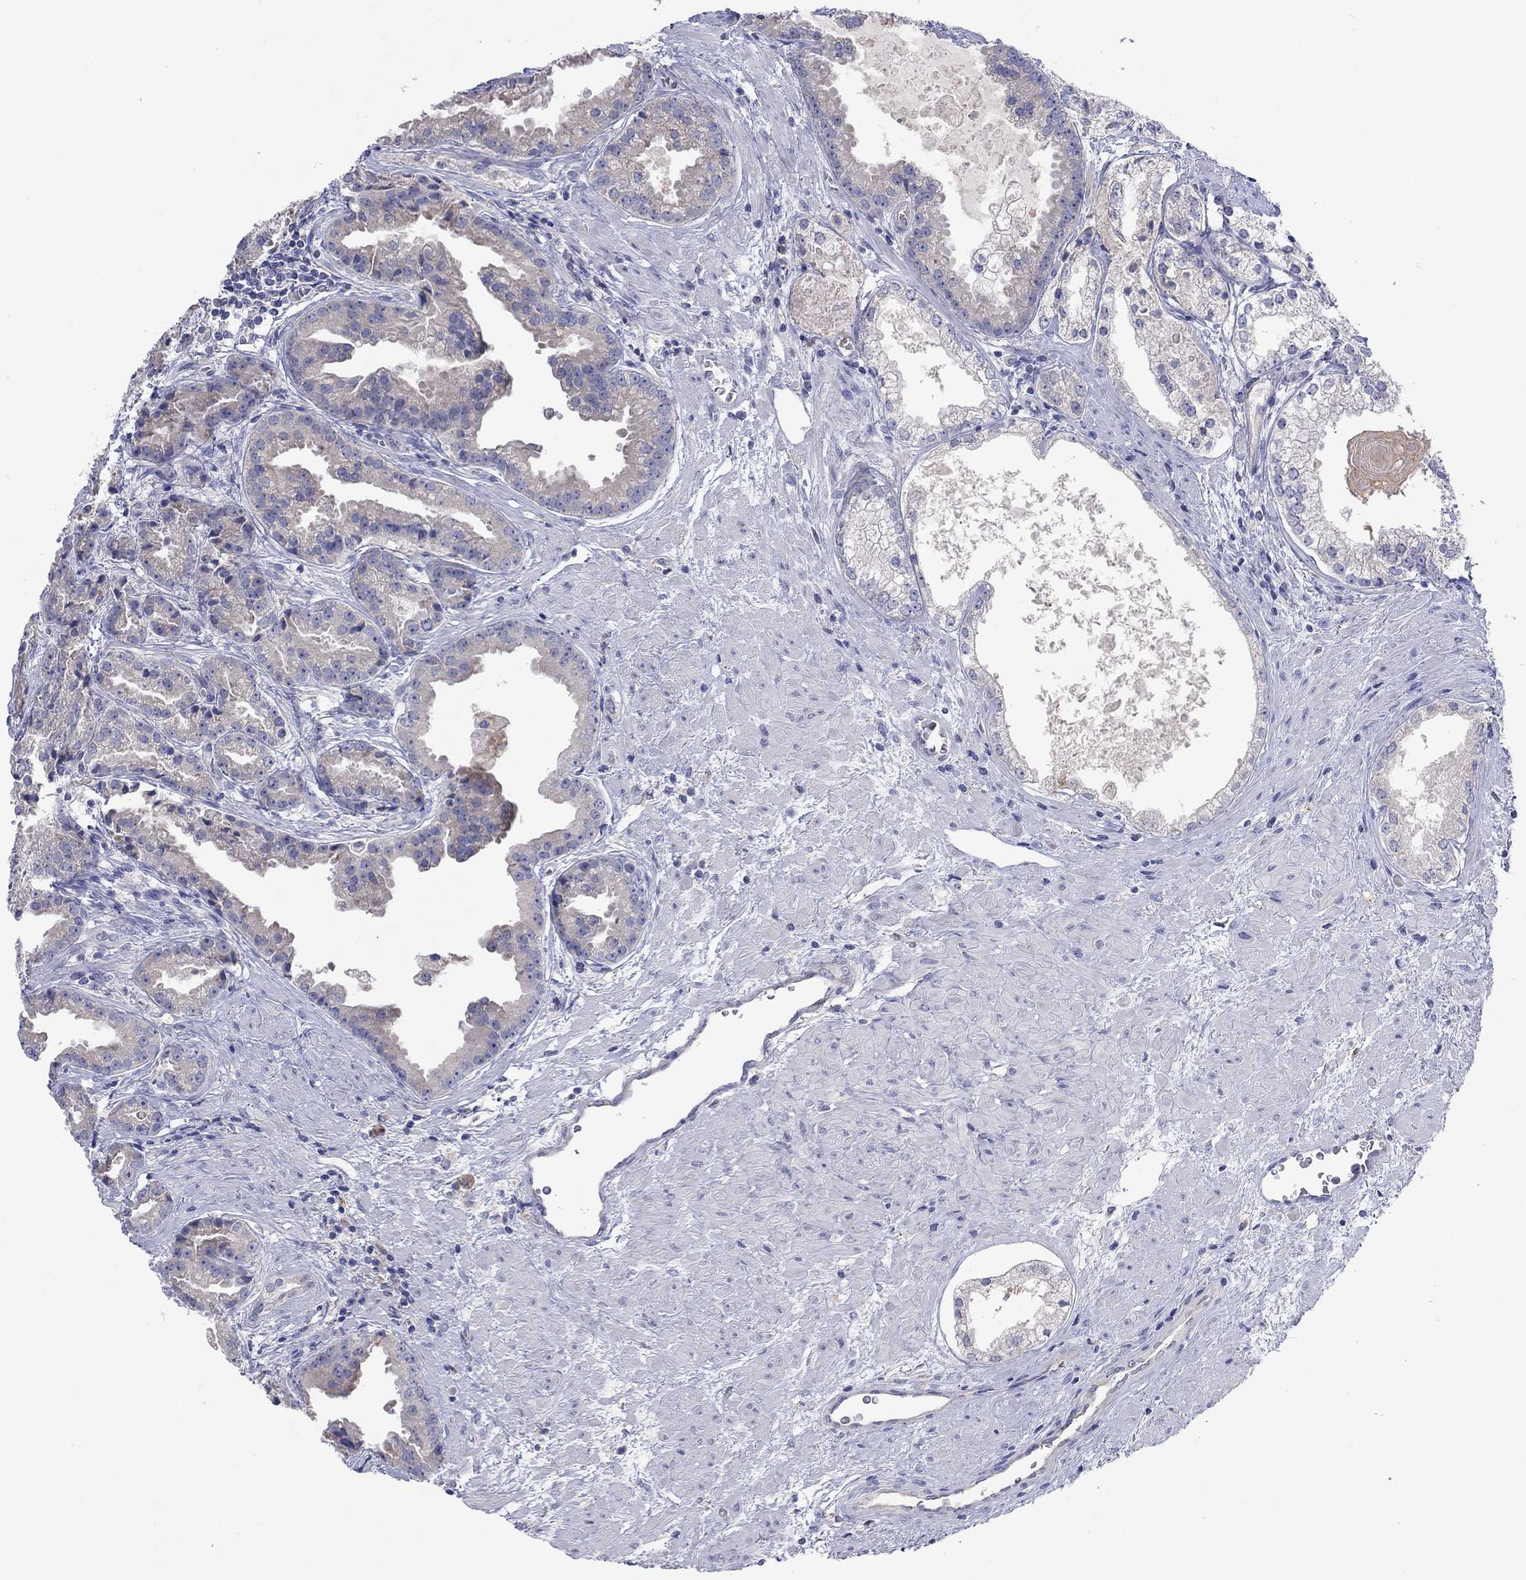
{"staining": {"intensity": "negative", "quantity": "none", "location": "none"}, "tissue": "prostate cancer", "cell_type": "Tumor cells", "image_type": "cancer", "snomed": [{"axis": "morphology", "description": "Adenocarcinoma, NOS"}, {"axis": "morphology", "description": "Adenocarcinoma, High grade"}, {"axis": "topography", "description": "Prostate"}], "caption": "A high-resolution image shows IHC staining of prostate cancer (adenocarcinoma (high-grade)), which displays no significant staining in tumor cells.", "gene": "PLCL2", "patient": {"sex": "male", "age": 64}}